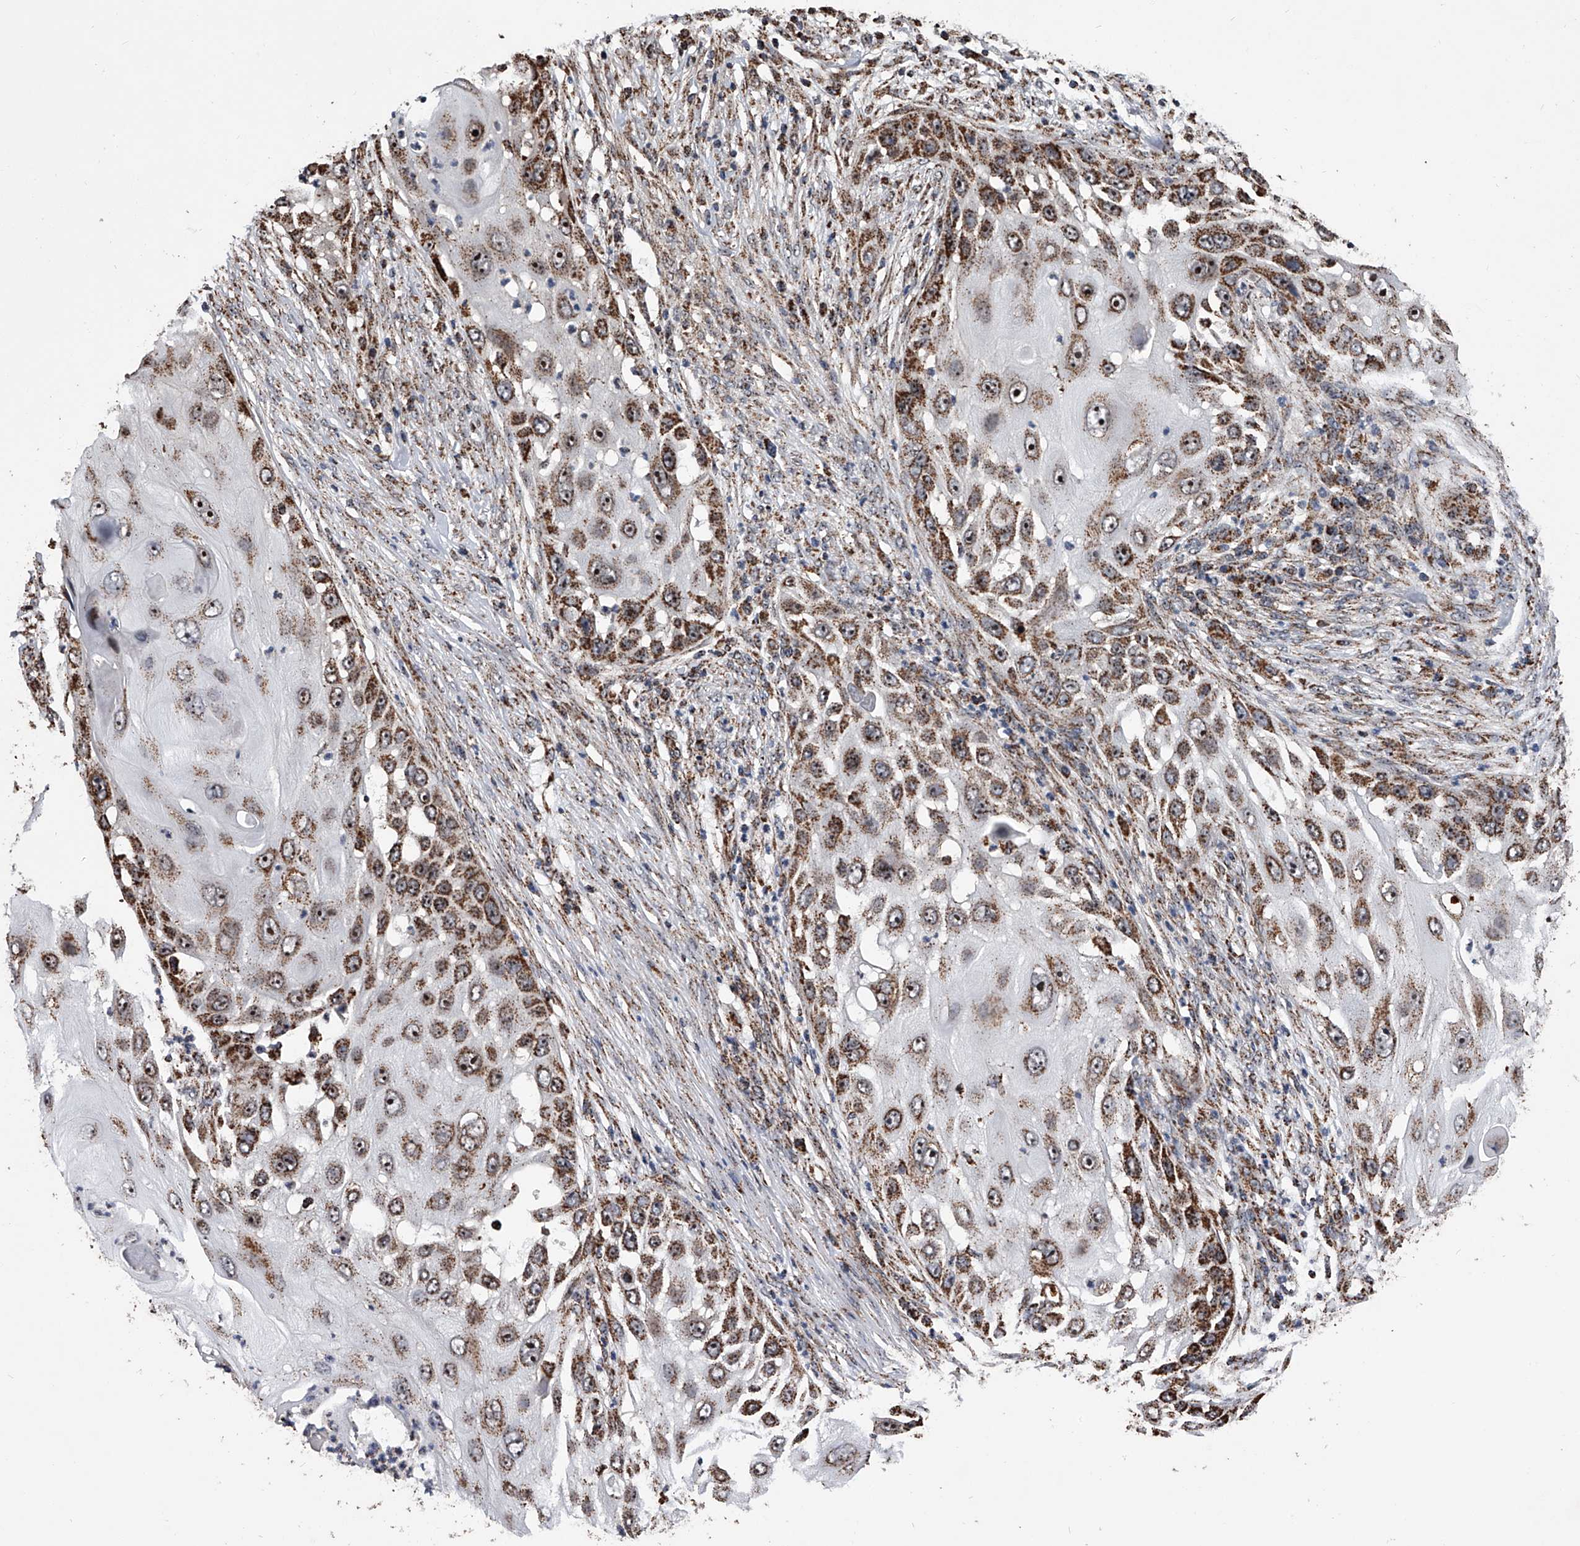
{"staining": {"intensity": "strong", "quantity": ">75%", "location": "cytoplasmic/membranous,nuclear"}, "tissue": "skin cancer", "cell_type": "Tumor cells", "image_type": "cancer", "snomed": [{"axis": "morphology", "description": "Squamous cell carcinoma, NOS"}, {"axis": "topography", "description": "Skin"}], "caption": "The micrograph exhibits immunohistochemical staining of skin cancer (squamous cell carcinoma). There is strong cytoplasmic/membranous and nuclear staining is seen in approximately >75% of tumor cells. (DAB (3,3'-diaminobenzidine) IHC, brown staining for protein, blue staining for nuclei).", "gene": "SMPDL3A", "patient": {"sex": "female", "age": 44}}